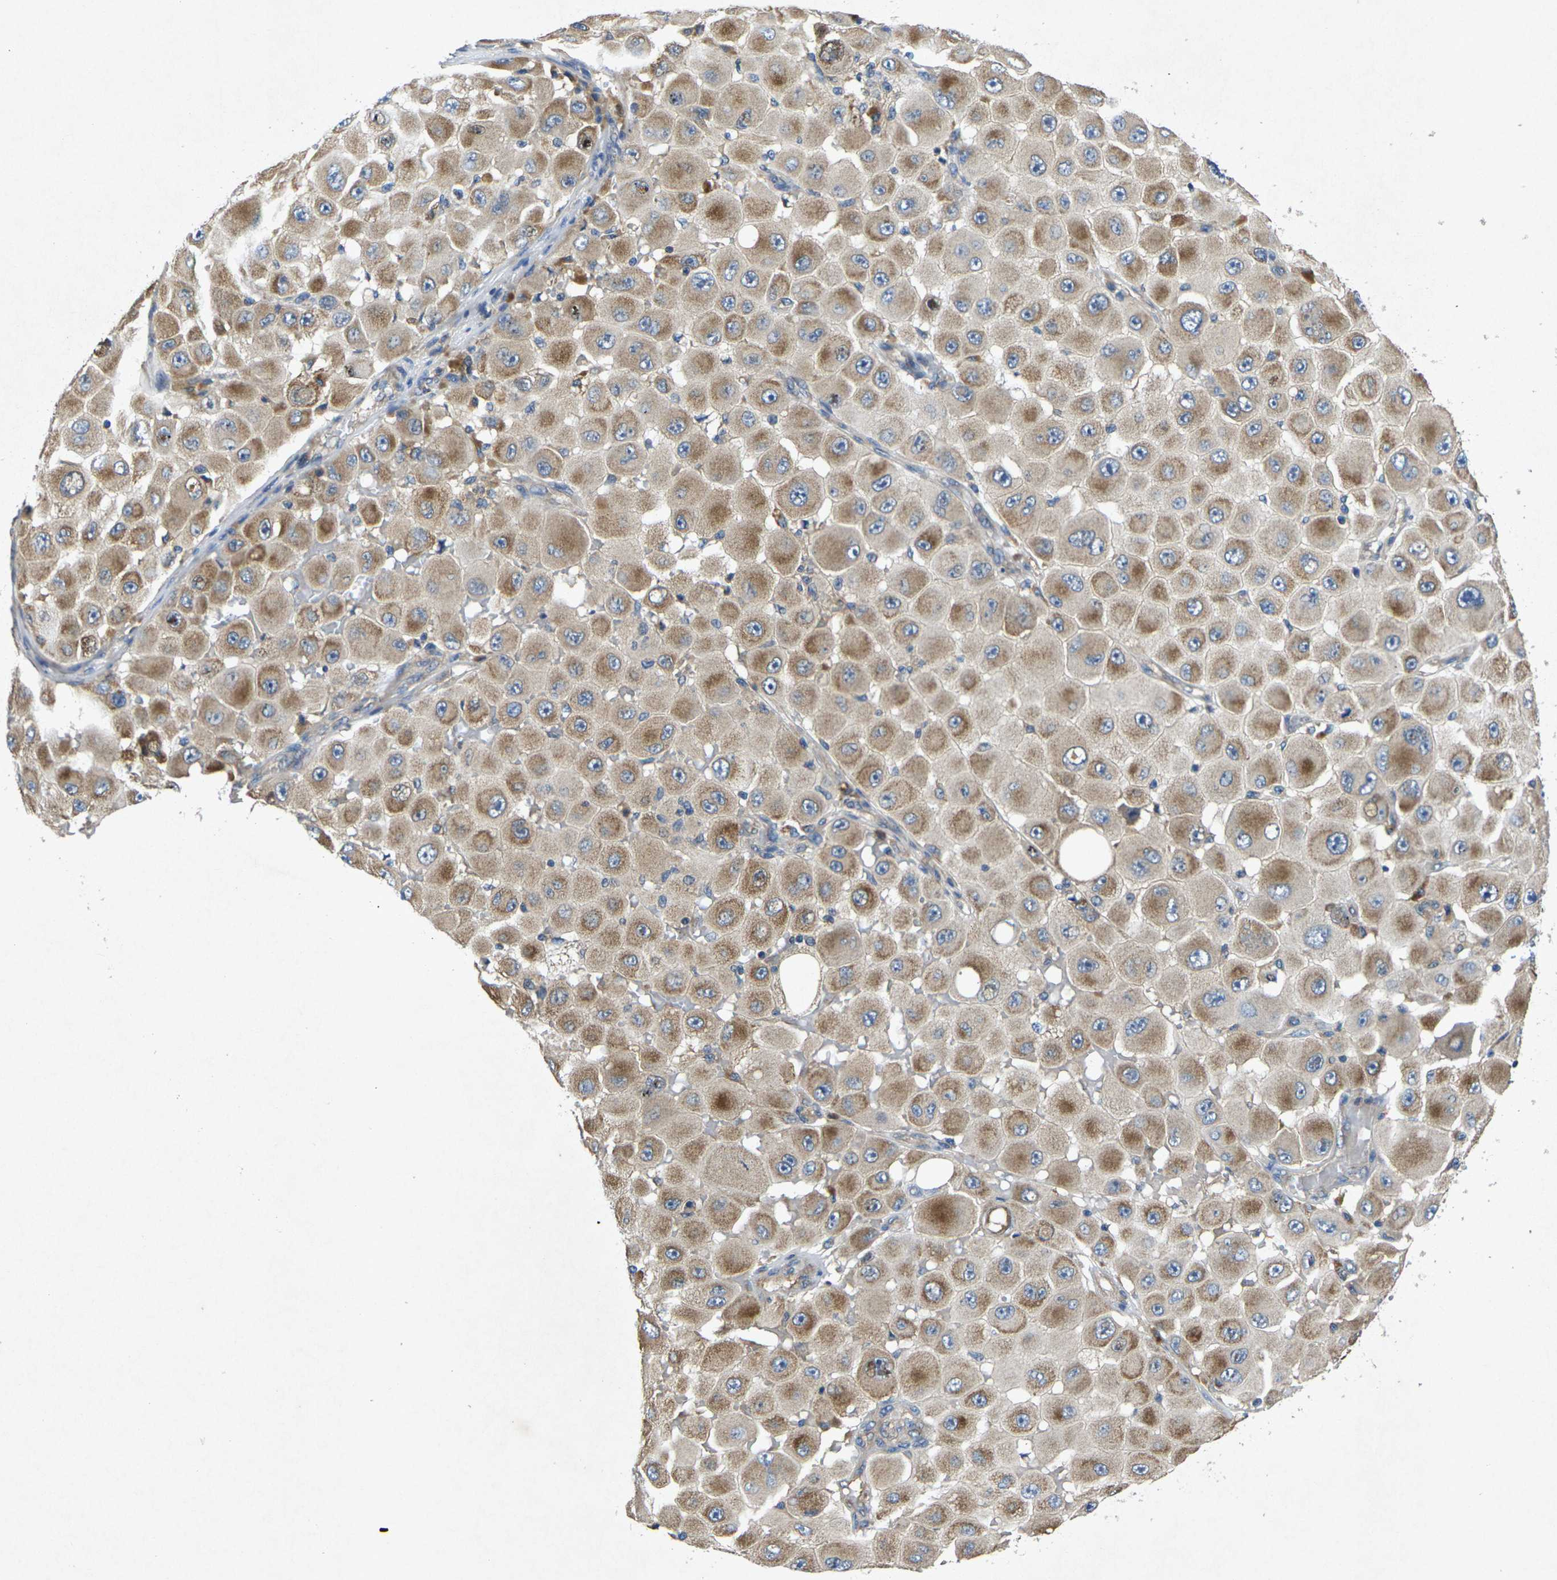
{"staining": {"intensity": "moderate", "quantity": ">75%", "location": "cytoplasmic/membranous"}, "tissue": "melanoma", "cell_type": "Tumor cells", "image_type": "cancer", "snomed": [{"axis": "morphology", "description": "Malignant melanoma, NOS"}, {"axis": "topography", "description": "Skin"}], "caption": "DAB immunohistochemical staining of human melanoma reveals moderate cytoplasmic/membranous protein positivity in approximately >75% of tumor cells.", "gene": "KIF1B", "patient": {"sex": "female", "age": 81}}